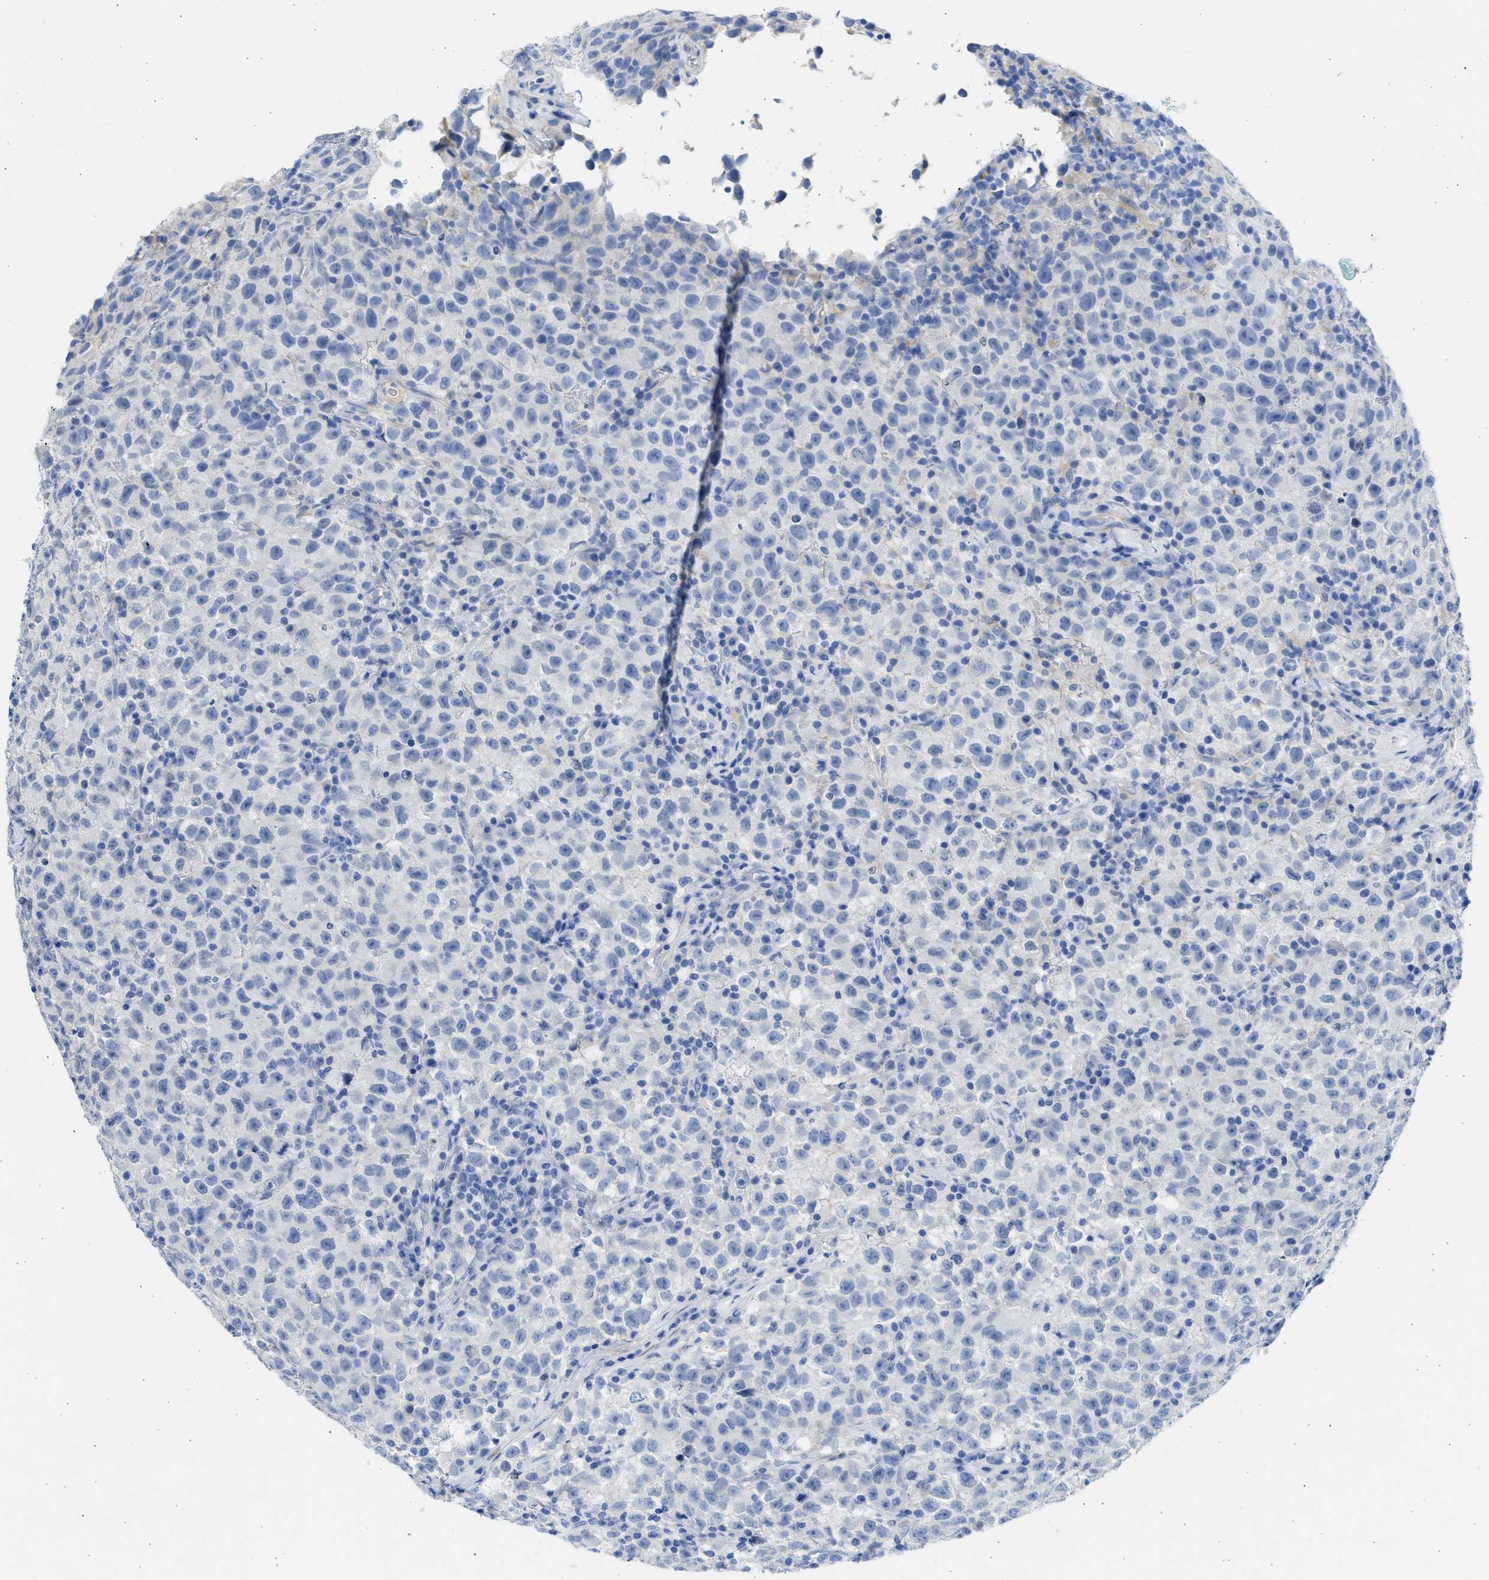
{"staining": {"intensity": "negative", "quantity": "none", "location": "none"}, "tissue": "testis cancer", "cell_type": "Tumor cells", "image_type": "cancer", "snomed": [{"axis": "morphology", "description": "Seminoma, NOS"}, {"axis": "topography", "description": "Testis"}], "caption": "The IHC histopathology image has no significant staining in tumor cells of testis seminoma tissue.", "gene": "SPATA3", "patient": {"sex": "male", "age": 22}}